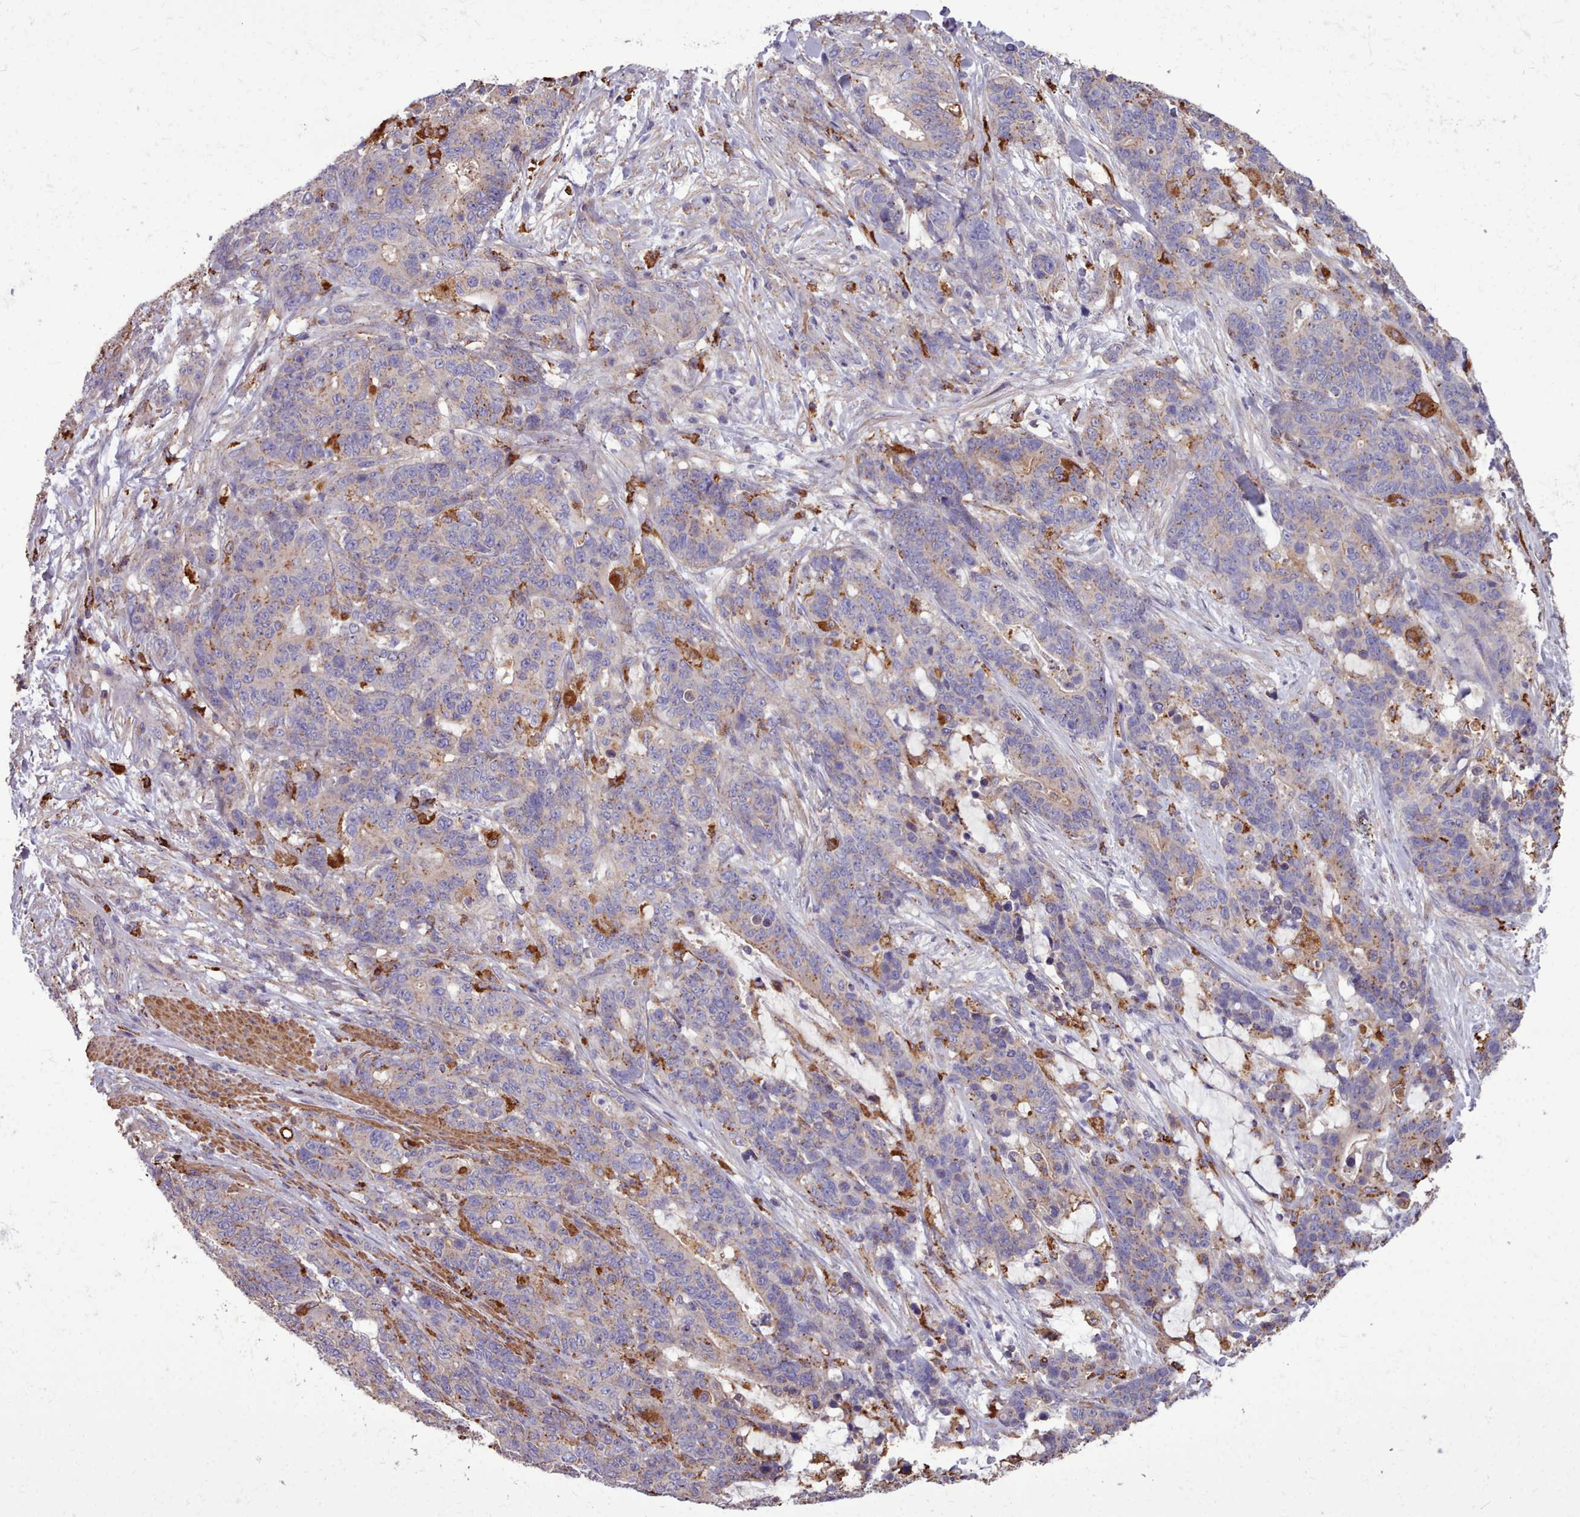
{"staining": {"intensity": "weak", "quantity": "<25%", "location": "cytoplasmic/membranous"}, "tissue": "stomach cancer", "cell_type": "Tumor cells", "image_type": "cancer", "snomed": [{"axis": "morphology", "description": "Normal tissue, NOS"}, {"axis": "morphology", "description": "Adenocarcinoma, NOS"}, {"axis": "topography", "description": "Stomach"}], "caption": "DAB (3,3'-diaminobenzidine) immunohistochemical staining of human adenocarcinoma (stomach) shows no significant expression in tumor cells.", "gene": "PACSIN3", "patient": {"sex": "female", "age": 64}}